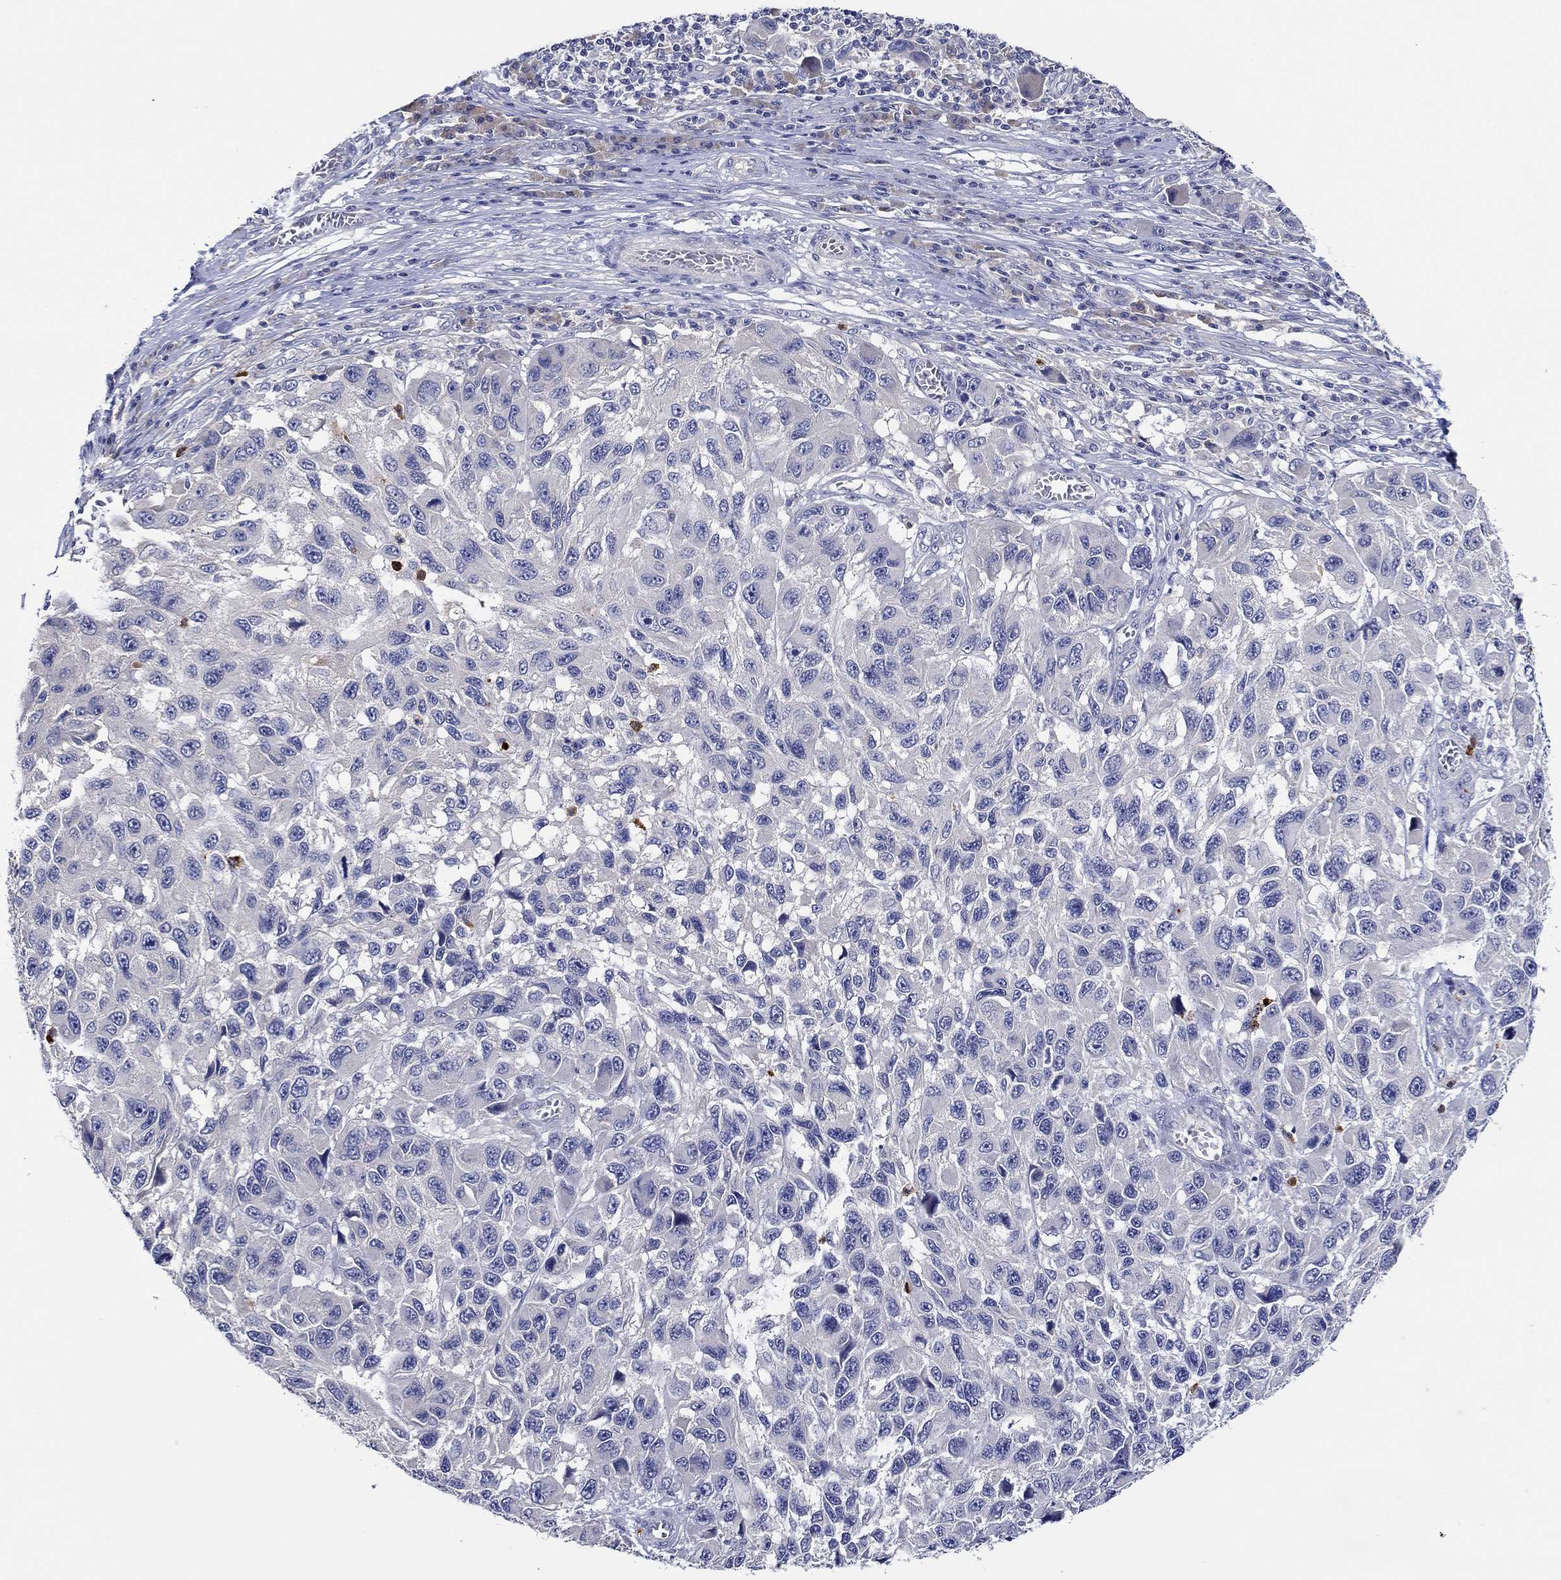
{"staining": {"intensity": "negative", "quantity": "none", "location": "none"}, "tissue": "melanoma", "cell_type": "Tumor cells", "image_type": "cancer", "snomed": [{"axis": "morphology", "description": "Malignant melanoma, NOS"}, {"axis": "topography", "description": "Skin"}], "caption": "The image demonstrates no staining of tumor cells in malignant melanoma.", "gene": "CHIT1", "patient": {"sex": "male", "age": 53}}